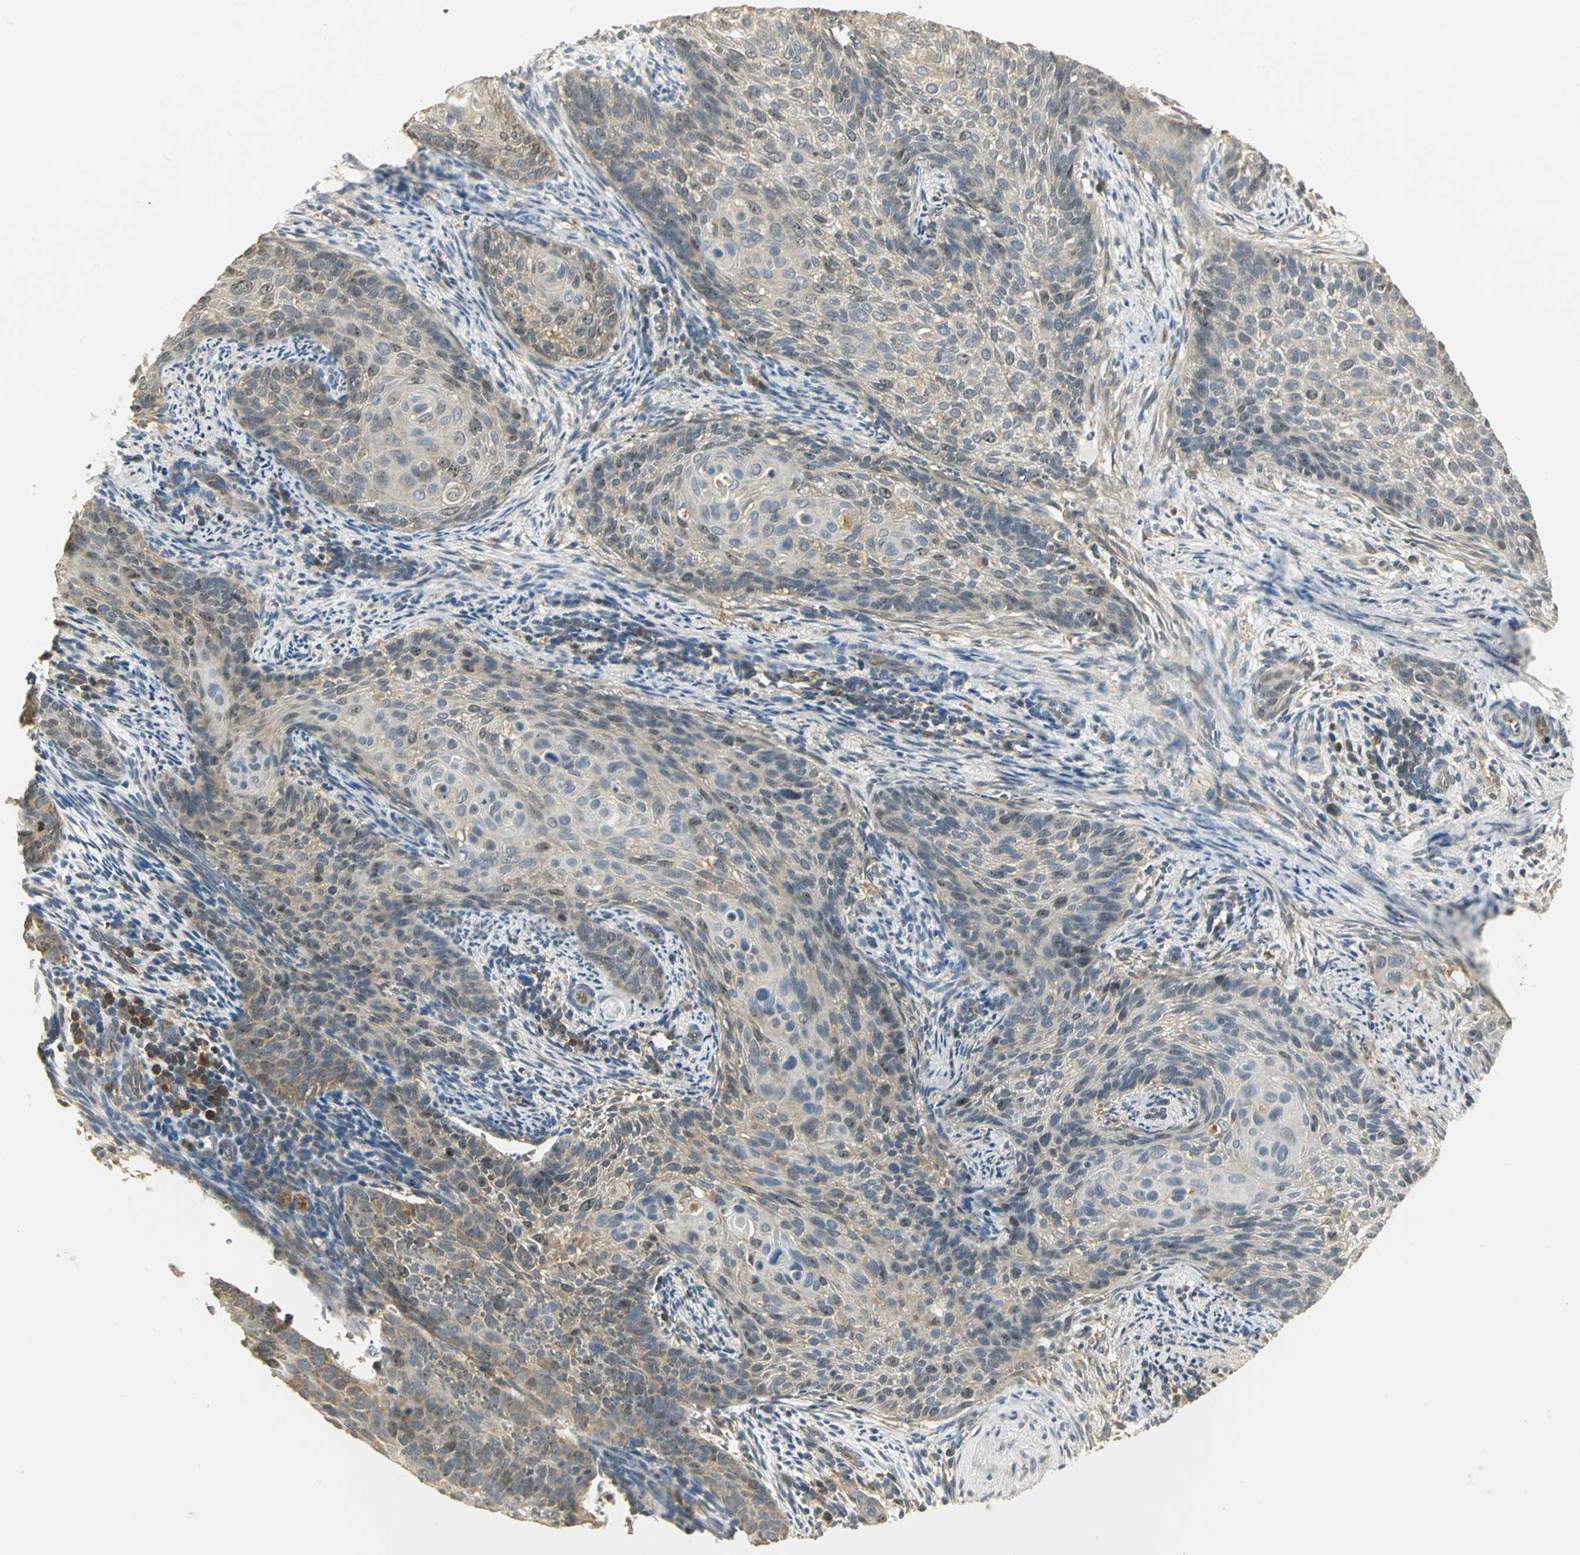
{"staining": {"intensity": "moderate", "quantity": ">75%", "location": "cytoplasmic/membranous"}, "tissue": "cervical cancer", "cell_type": "Tumor cells", "image_type": "cancer", "snomed": [{"axis": "morphology", "description": "Squamous cell carcinoma, NOS"}, {"axis": "topography", "description": "Cervix"}], "caption": "Squamous cell carcinoma (cervical) stained for a protein exhibits moderate cytoplasmic/membranous positivity in tumor cells.", "gene": "RARS1", "patient": {"sex": "female", "age": 33}}